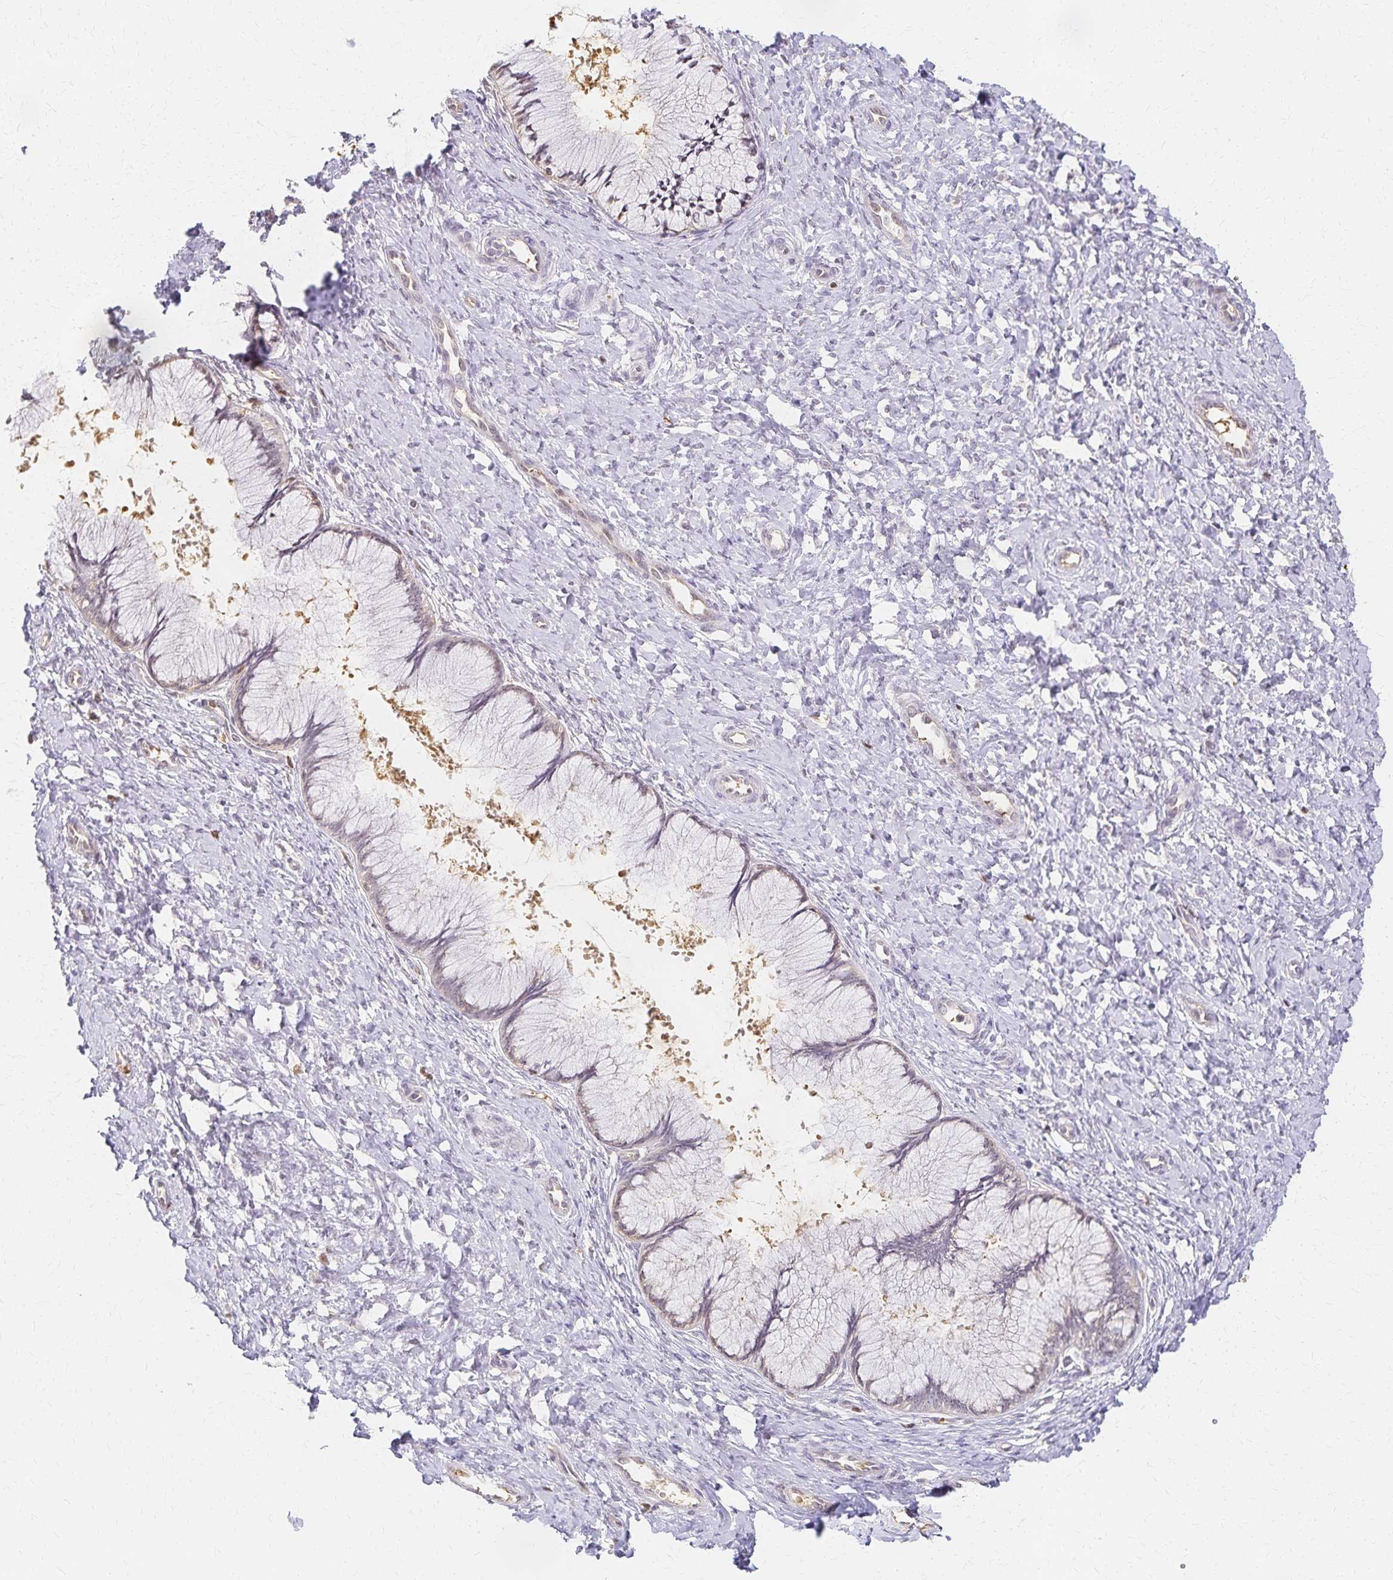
{"staining": {"intensity": "weak", "quantity": "25%-75%", "location": "cytoplasmic/membranous"}, "tissue": "cervix", "cell_type": "Glandular cells", "image_type": "normal", "snomed": [{"axis": "morphology", "description": "Normal tissue, NOS"}, {"axis": "topography", "description": "Cervix"}], "caption": "Immunohistochemical staining of benign cervix reveals weak cytoplasmic/membranous protein staining in about 25%-75% of glandular cells.", "gene": "AZGP1", "patient": {"sex": "female", "age": 37}}